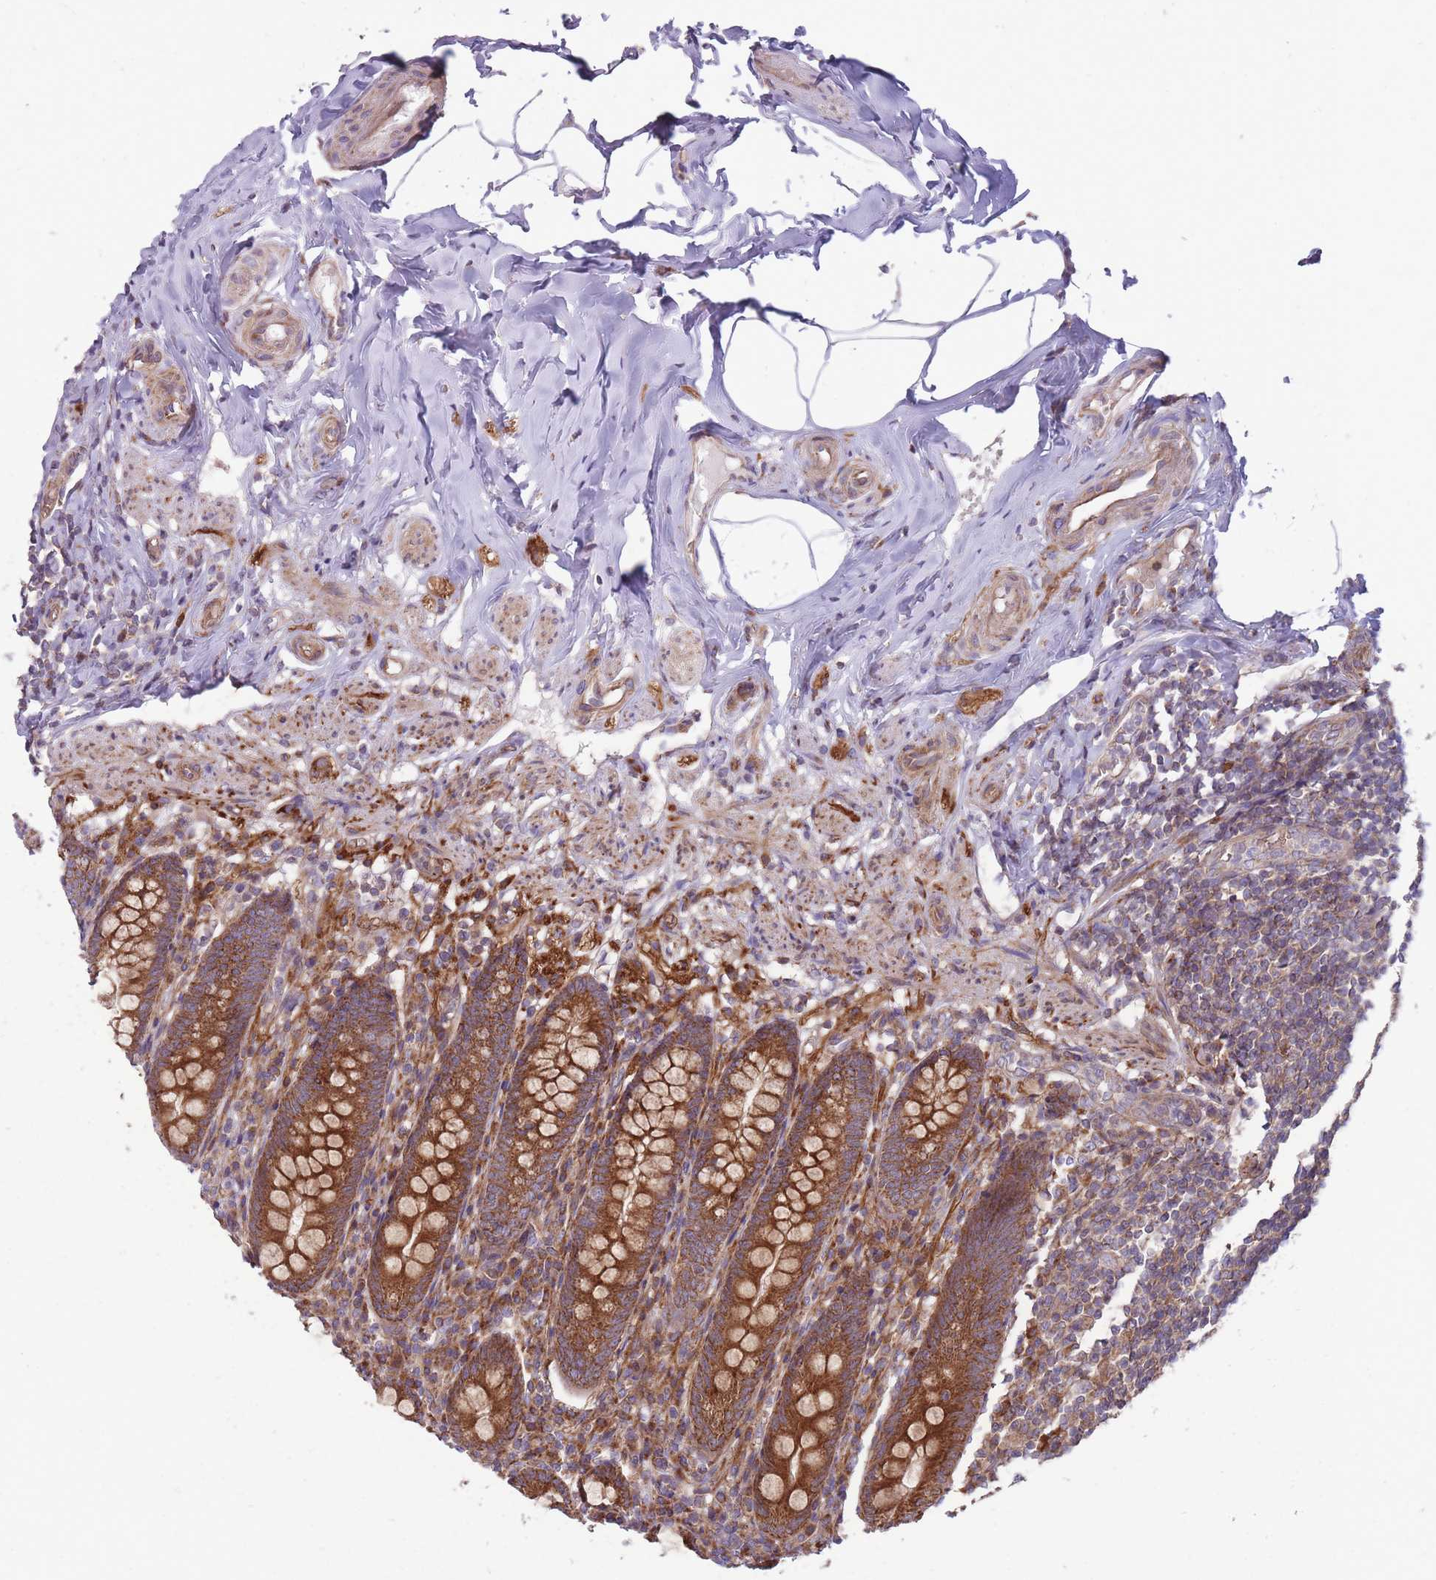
{"staining": {"intensity": "strong", "quantity": ">75%", "location": "cytoplasmic/membranous"}, "tissue": "appendix", "cell_type": "Glandular cells", "image_type": "normal", "snomed": [{"axis": "morphology", "description": "Normal tissue, NOS"}, {"axis": "topography", "description": "Appendix"}], "caption": "Protein staining displays strong cytoplasmic/membranous expression in approximately >75% of glandular cells in benign appendix.", "gene": "ANKRD10", "patient": {"sex": "male", "age": 55}}